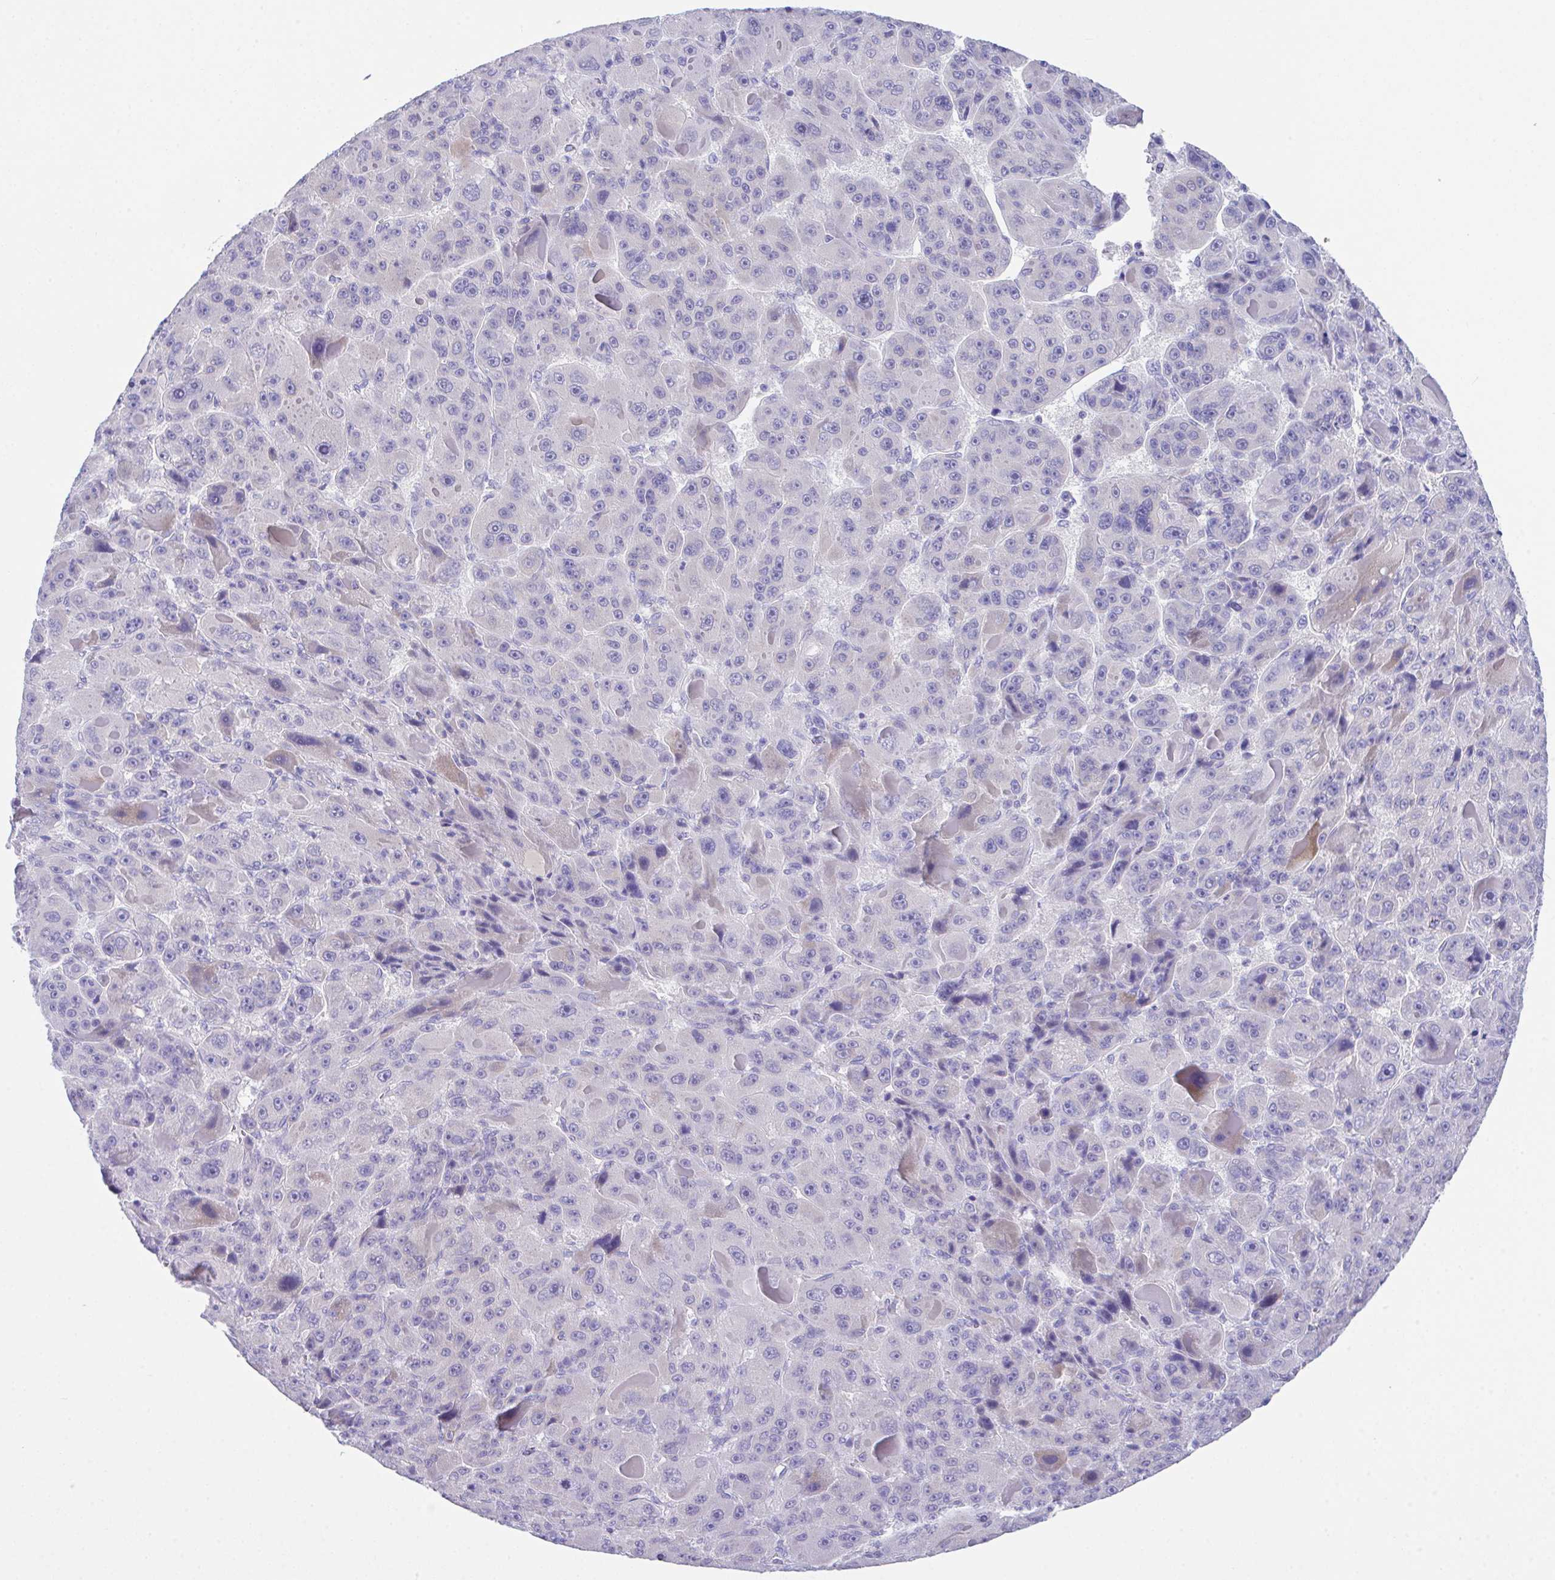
{"staining": {"intensity": "negative", "quantity": "none", "location": "none"}, "tissue": "liver cancer", "cell_type": "Tumor cells", "image_type": "cancer", "snomed": [{"axis": "morphology", "description": "Carcinoma, Hepatocellular, NOS"}, {"axis": "topography", "description": "Liver"}], "caption": "Immunohistochemistry micrograph of human liver cancer (hepatocellular carcinoma) stained for a protein (brown), which demonstrates no expression in tumor cells.", "gene": "HOXB4", "patient": {"sex": "male", "age": 76}}